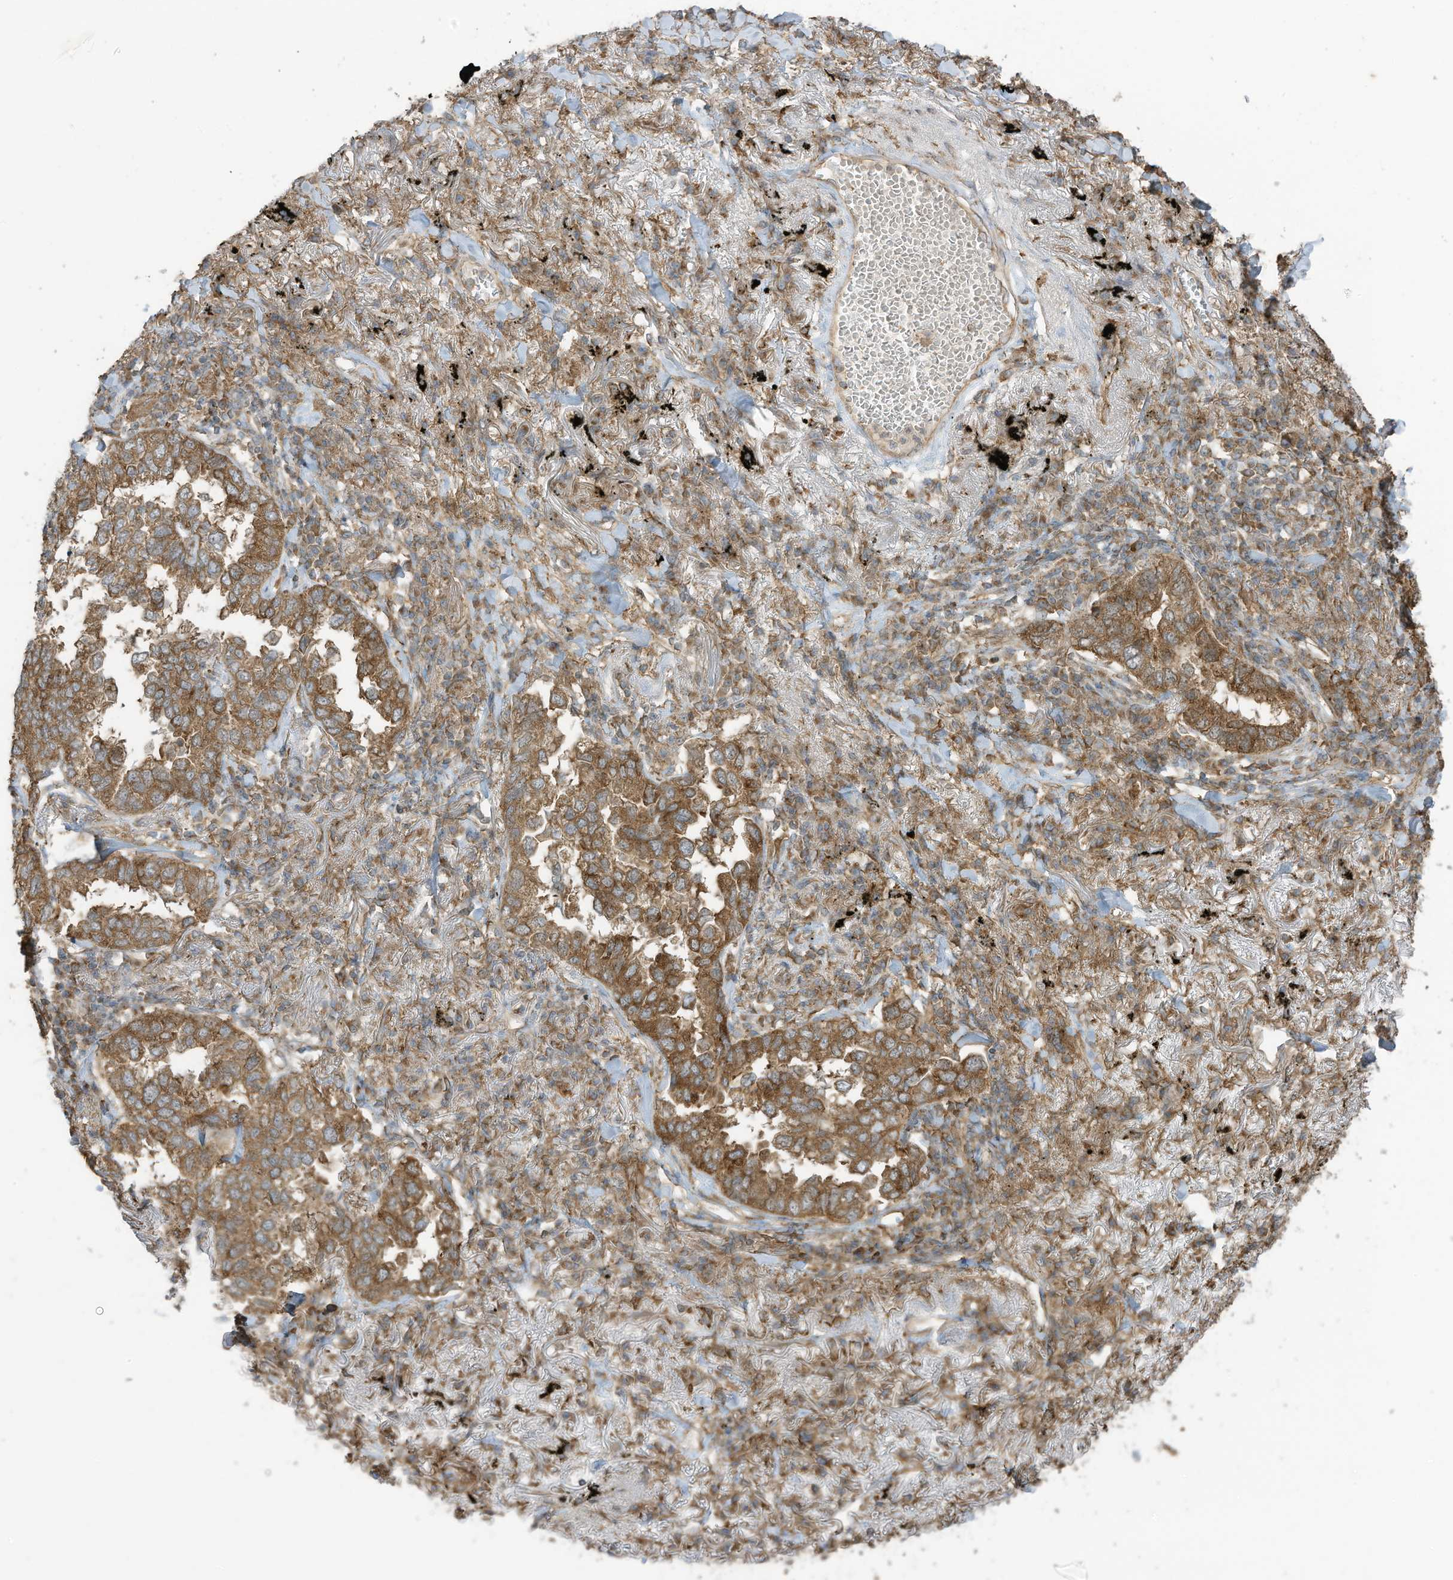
{"staining": {"intensity": "moderate", "quantity": ">75%", "location": "cytoplasmic/membranous"}, "tissue": "lung cancer", "cell_type": "Tumor cells", "image_type": "cancer", "snomed": [{"axis": "morphology", "description": "Adenocarcinoma, NOS"}, {"axis": "topography", "description": "Lung"}], "caption": "Lung cancer (adenocarcinoma) tissue displays moderate cytoplasmic/membranous positivity in approximately >75% of tumor cells (DAB (3,3'-diaminobenzidine) IHC with brightfield microscopy, high magnification).", "gene": "CGAS", "patient": {"sex": "male", "age": 65}}